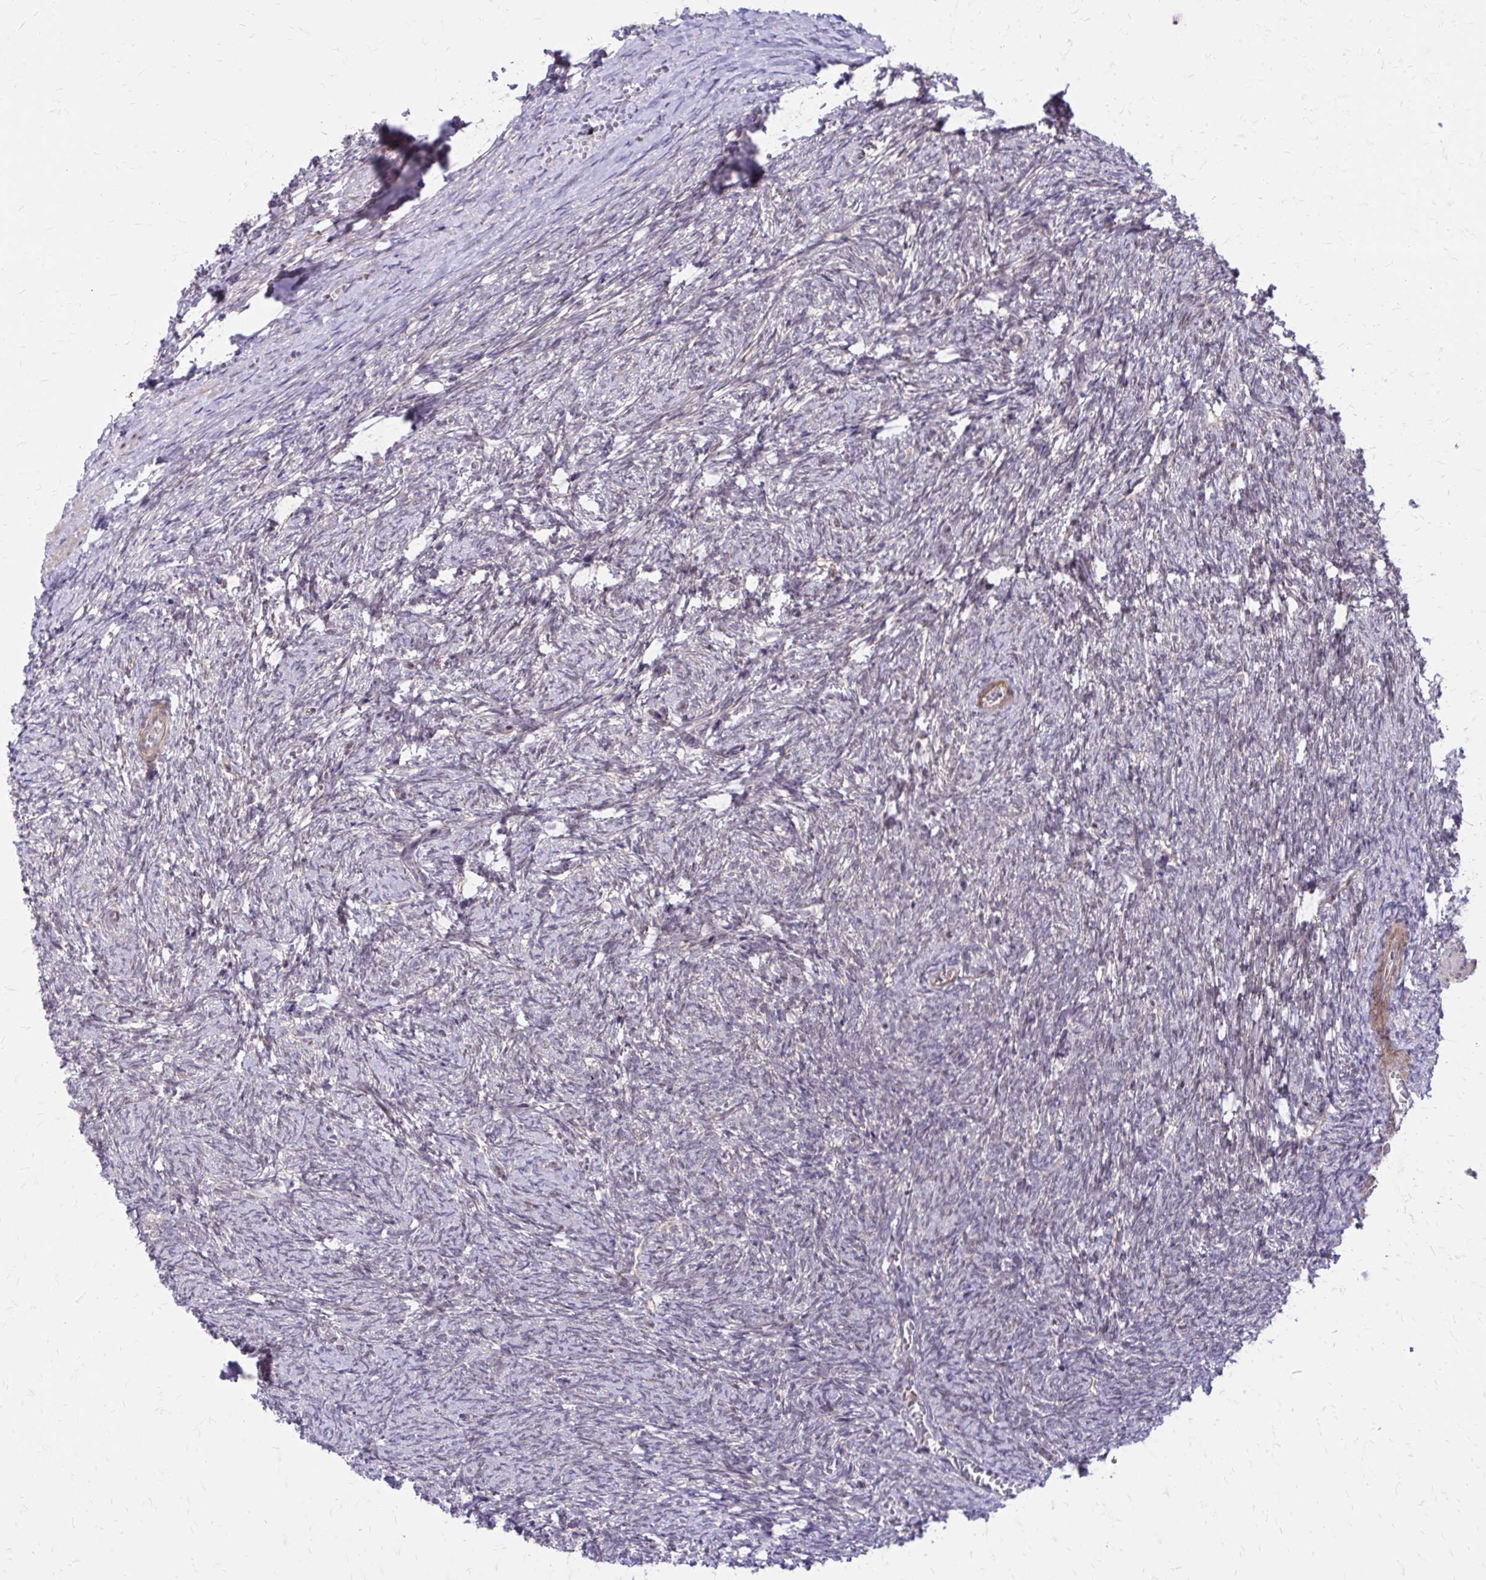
{"staining": {"intensity": "strong", "quantity": ">75%", "location": "cytoplasmic/membranous"}, "tissue": "ovary", "cell_type": "Follicle cells", "image_type": "normal", "snomed": [{"axis": "morphology", "description": "Normal tissue, NOS"}, {"axis": "topography", "description": "Ovary"}], "caption": "The immunohistochemical stain shows strong cytoplasmic/membranous positivity in follicle cells of benign ovary. (IHC, brightfield microscopy, high magnification).", "gene": "ANKRD30B", "patient": {"sex": "female", "age": 41}}